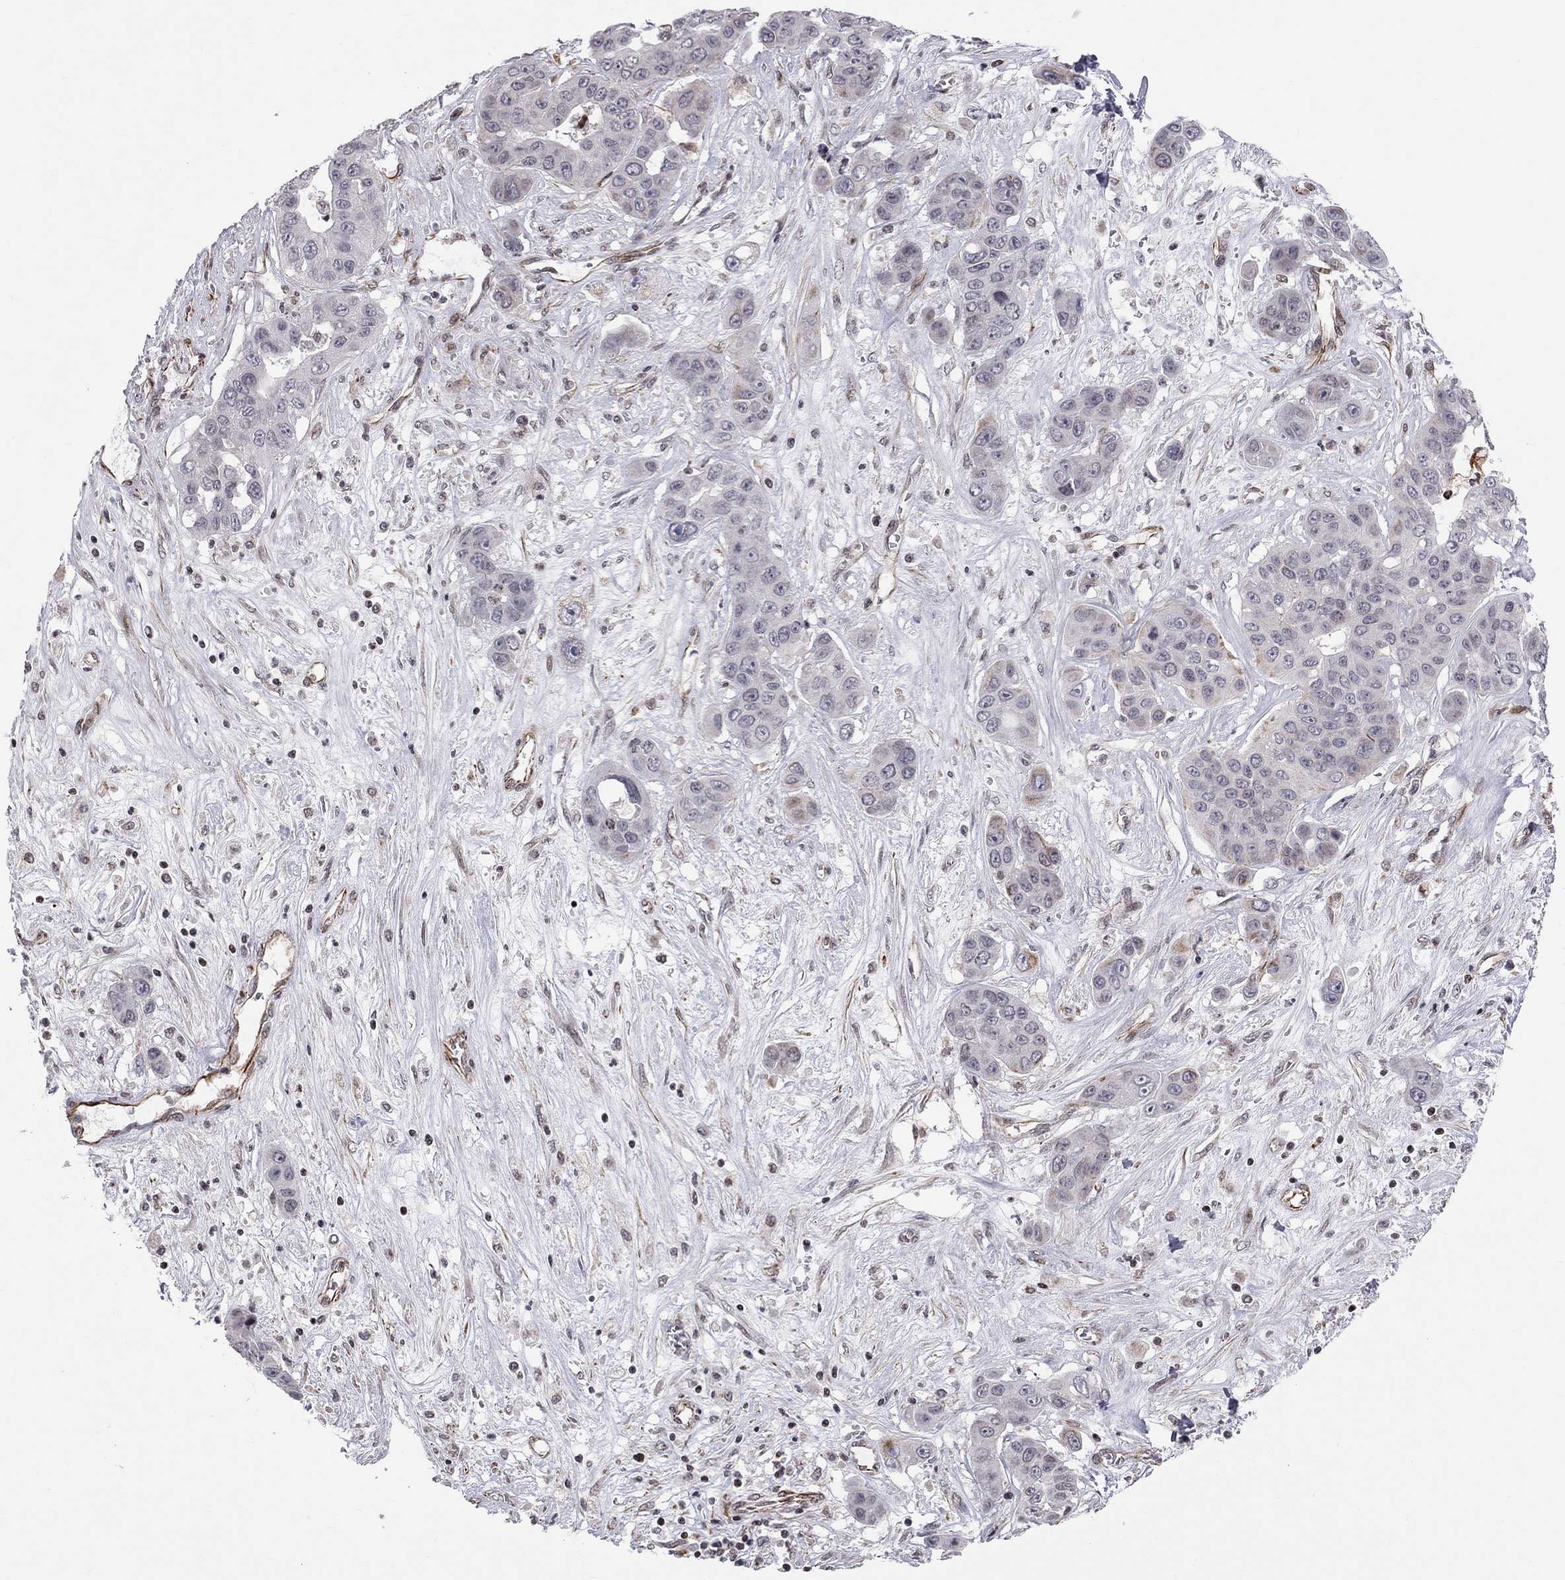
{"staining": {"intensity": "negative", "quantity": "none", "location": "none"}, "tissue": "liver cancer", "cell_type": "Tumor cells", "image_type": "cancer", "snomed": [{"axis": "morphology", "description": "Cholangiocarcinoma"}, {"axis": "topography", "description": "Liver"}], "caption": "An immunohistochemistry (IHC) photomicrograph of cholangiocarcinoma (liver) is shown. There is no staining in tumor cells of cholangiocarcinoma (liver).", "gene": "MTNR1B", "patient": {"sex": "female", "age": 52}}